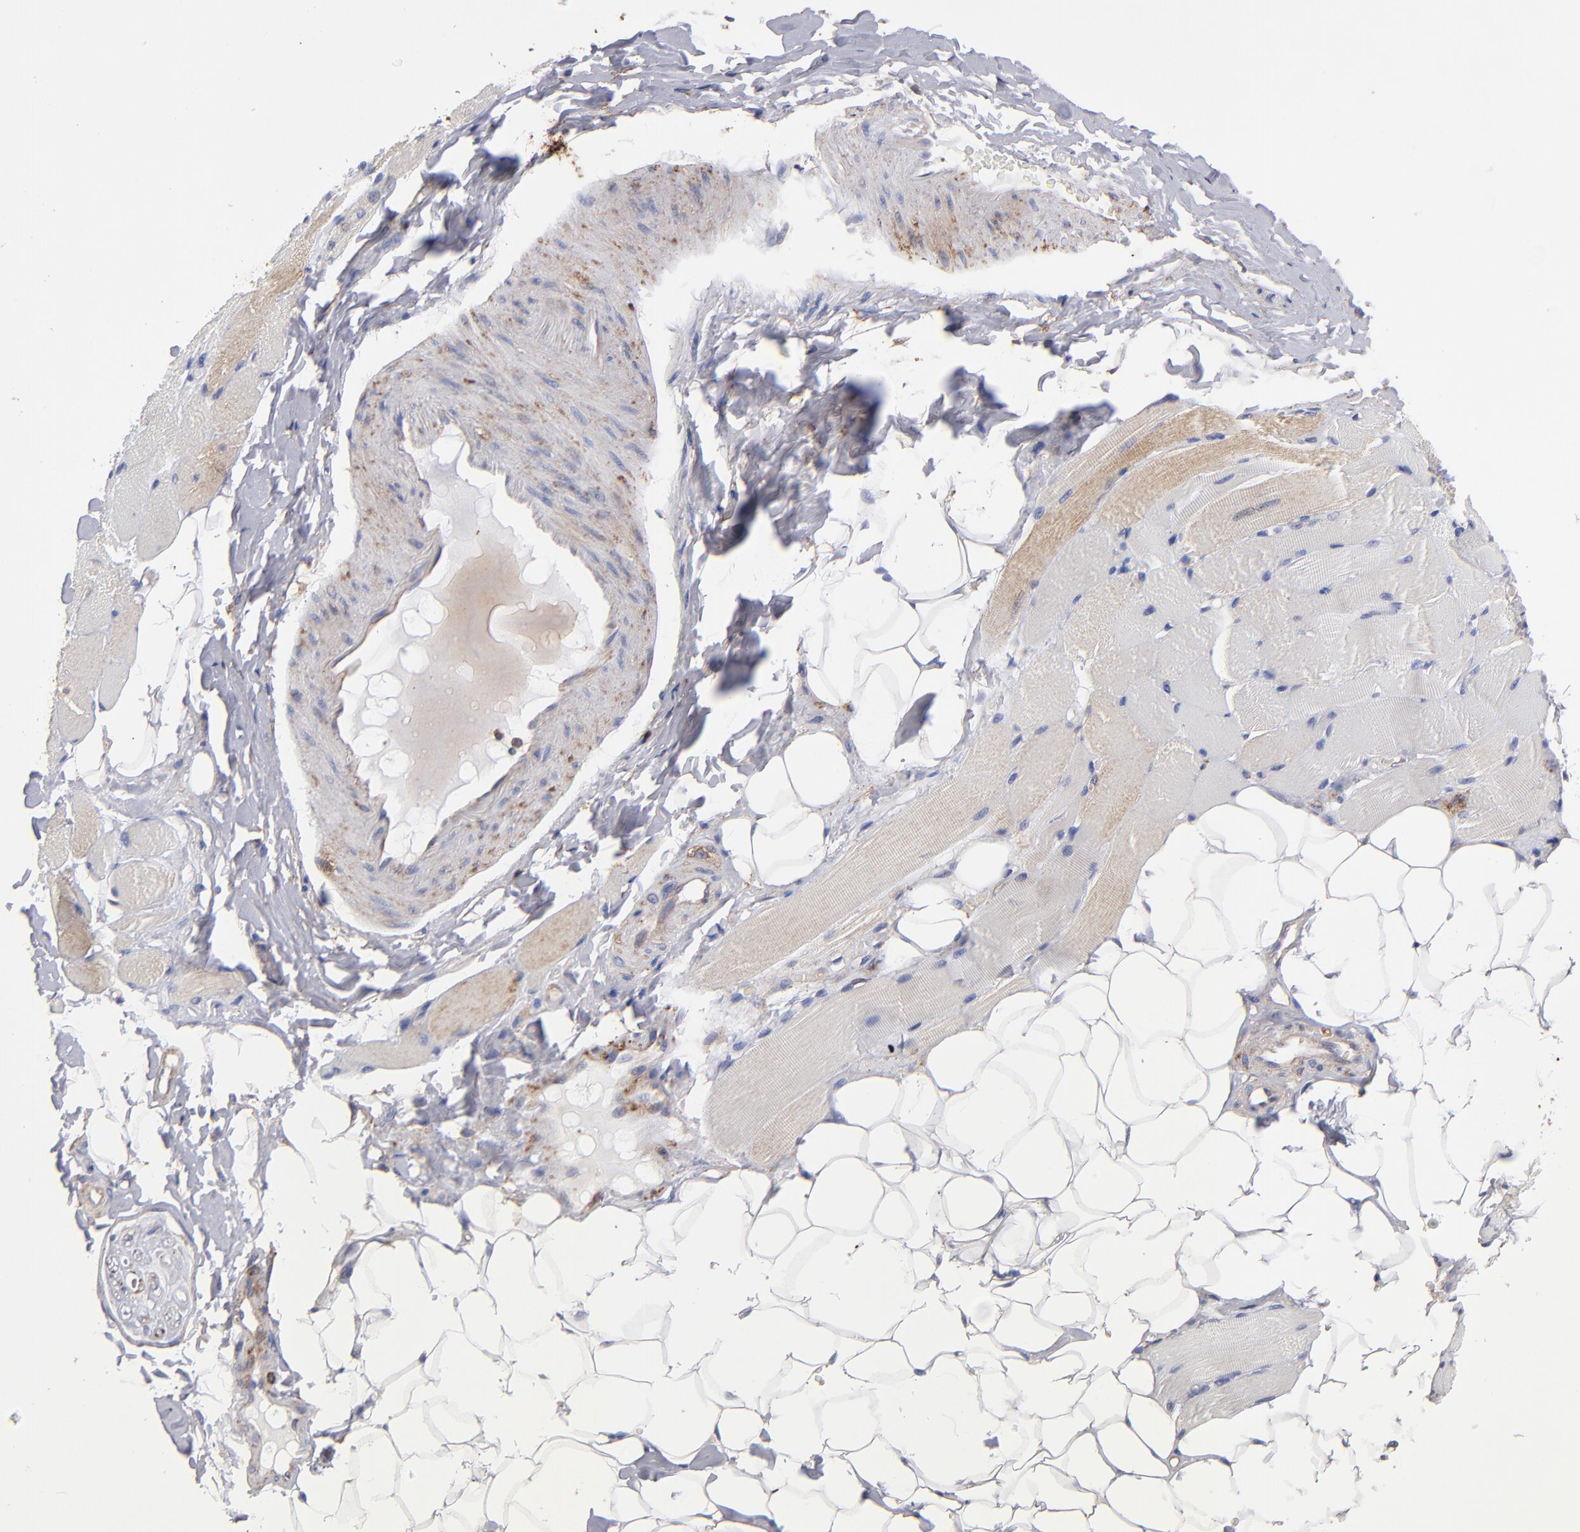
{"staining": {"intensity": "negative", "quantity": "none", "location": "none"}, "tissue": "skeletal muscle", "cell_type": "Myocytes", "image_type": "normal", "snomed": [{"axis": "morphology", "description": "Normal tissue, NOS"}, {"axis": "topography", "description": "Skeletal muscle"}, {"axis": "topography", "description": "Peripheral nerve tissue"}], "caption": "Skeletal muscle stained for a protein using IHC demonstrates no expression myocytes.", "gene": "MVP", "patient": {"sex": "female", "age": 84}}